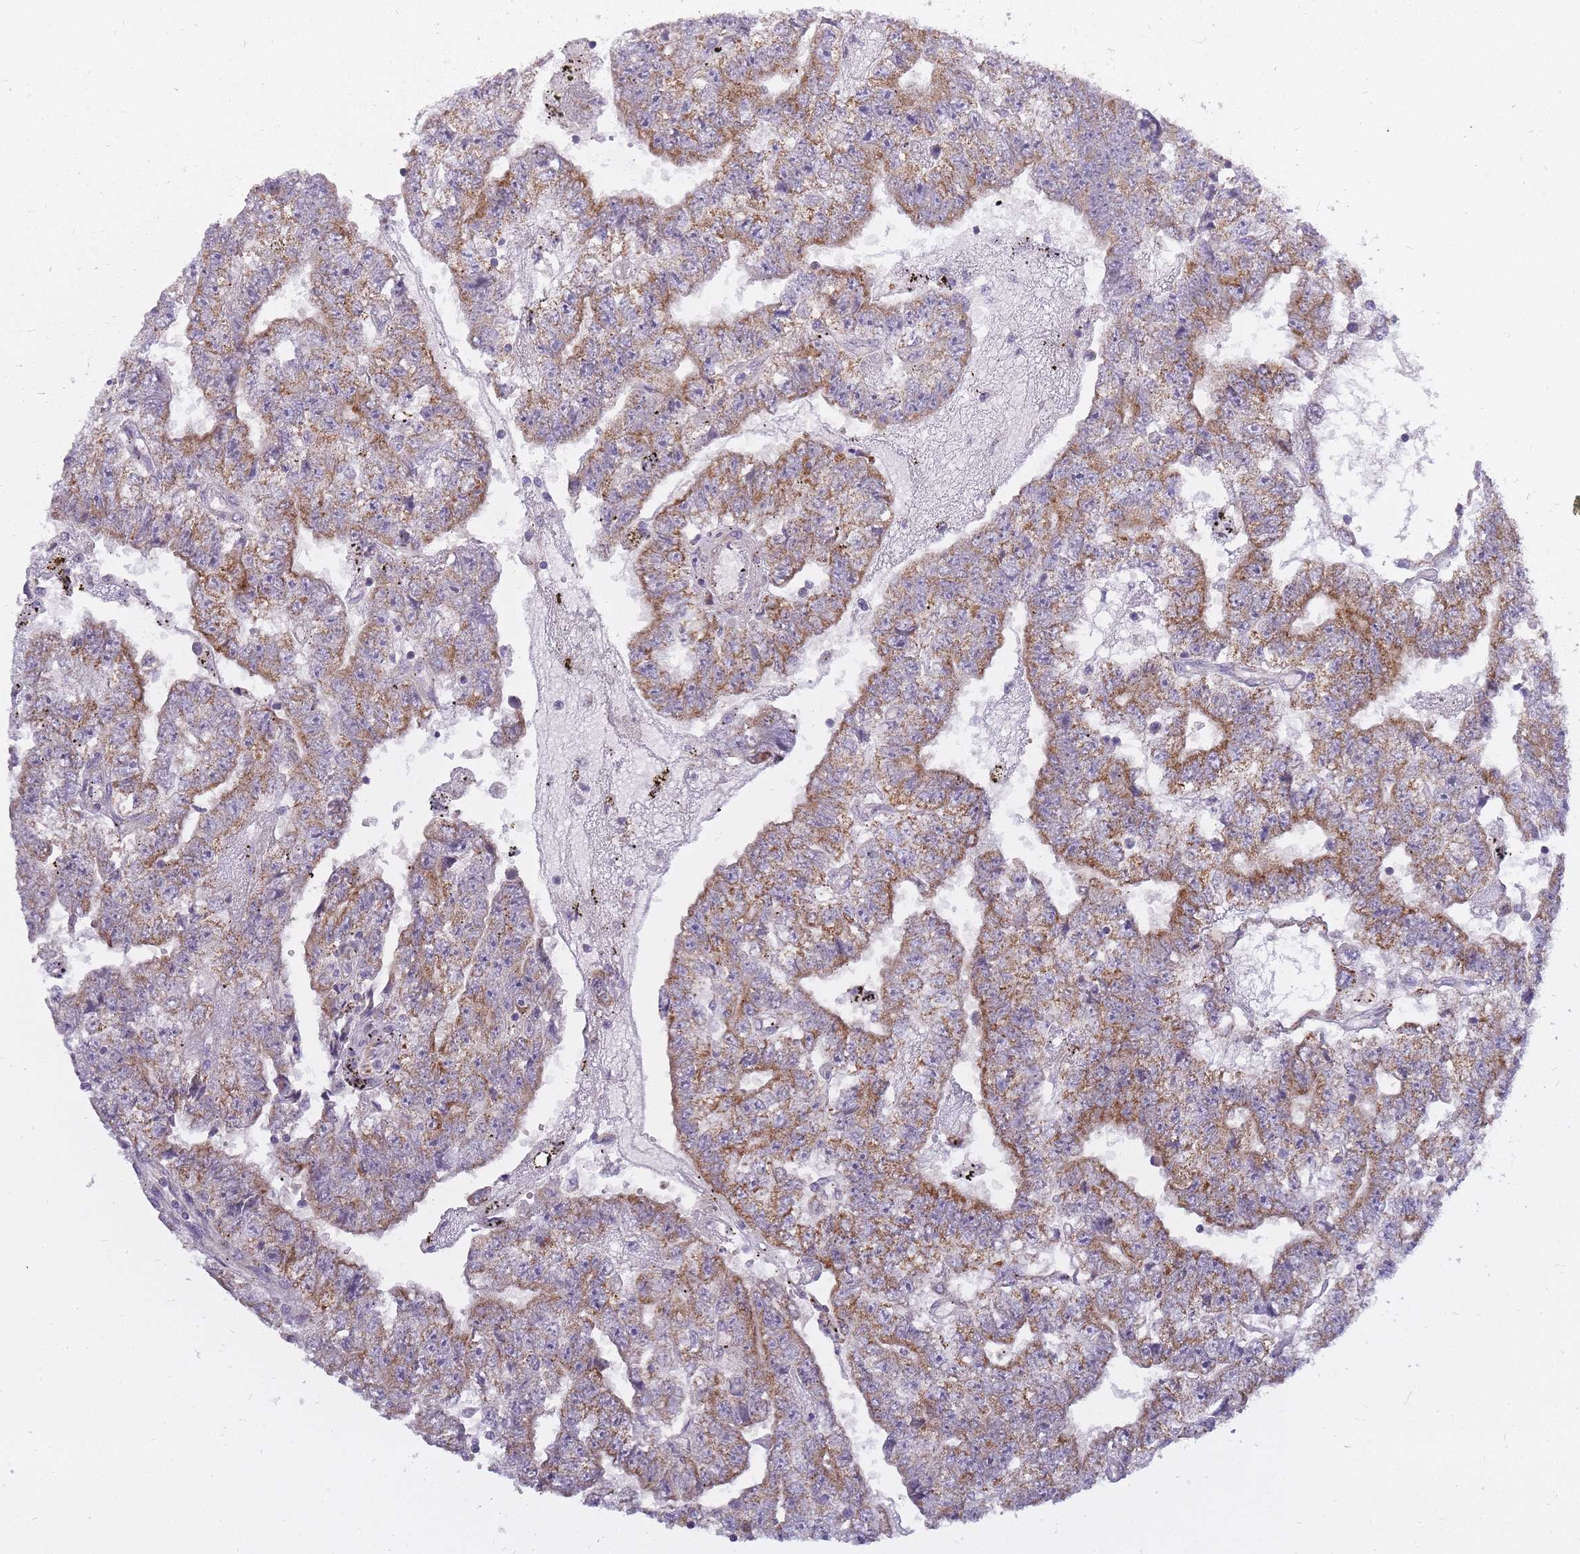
{"staining": {"intensity": "moderate", "quantity": ">75%", "location": "cytoplasmic/membranous"}, "tissue": "testis cancer", "cell_type": "Tumor cells", "image_type": "cancer", "snomed": [{"axis": "morphology", "description": "Carcinoma, Embryonal, NOS"}, {"axis": "topography", "description": "Testis"}], "caption": "Protein staining of testis cancer (embryonal carcinoma) tissue displays moderate cytoplasmic/membranous staining in about >75% of tumor cells. (DAB = brown stain, brightfield microscopy at high magnification).", "gene": "ALKBH4", "patient": {"sex": "male", "age": 25}}